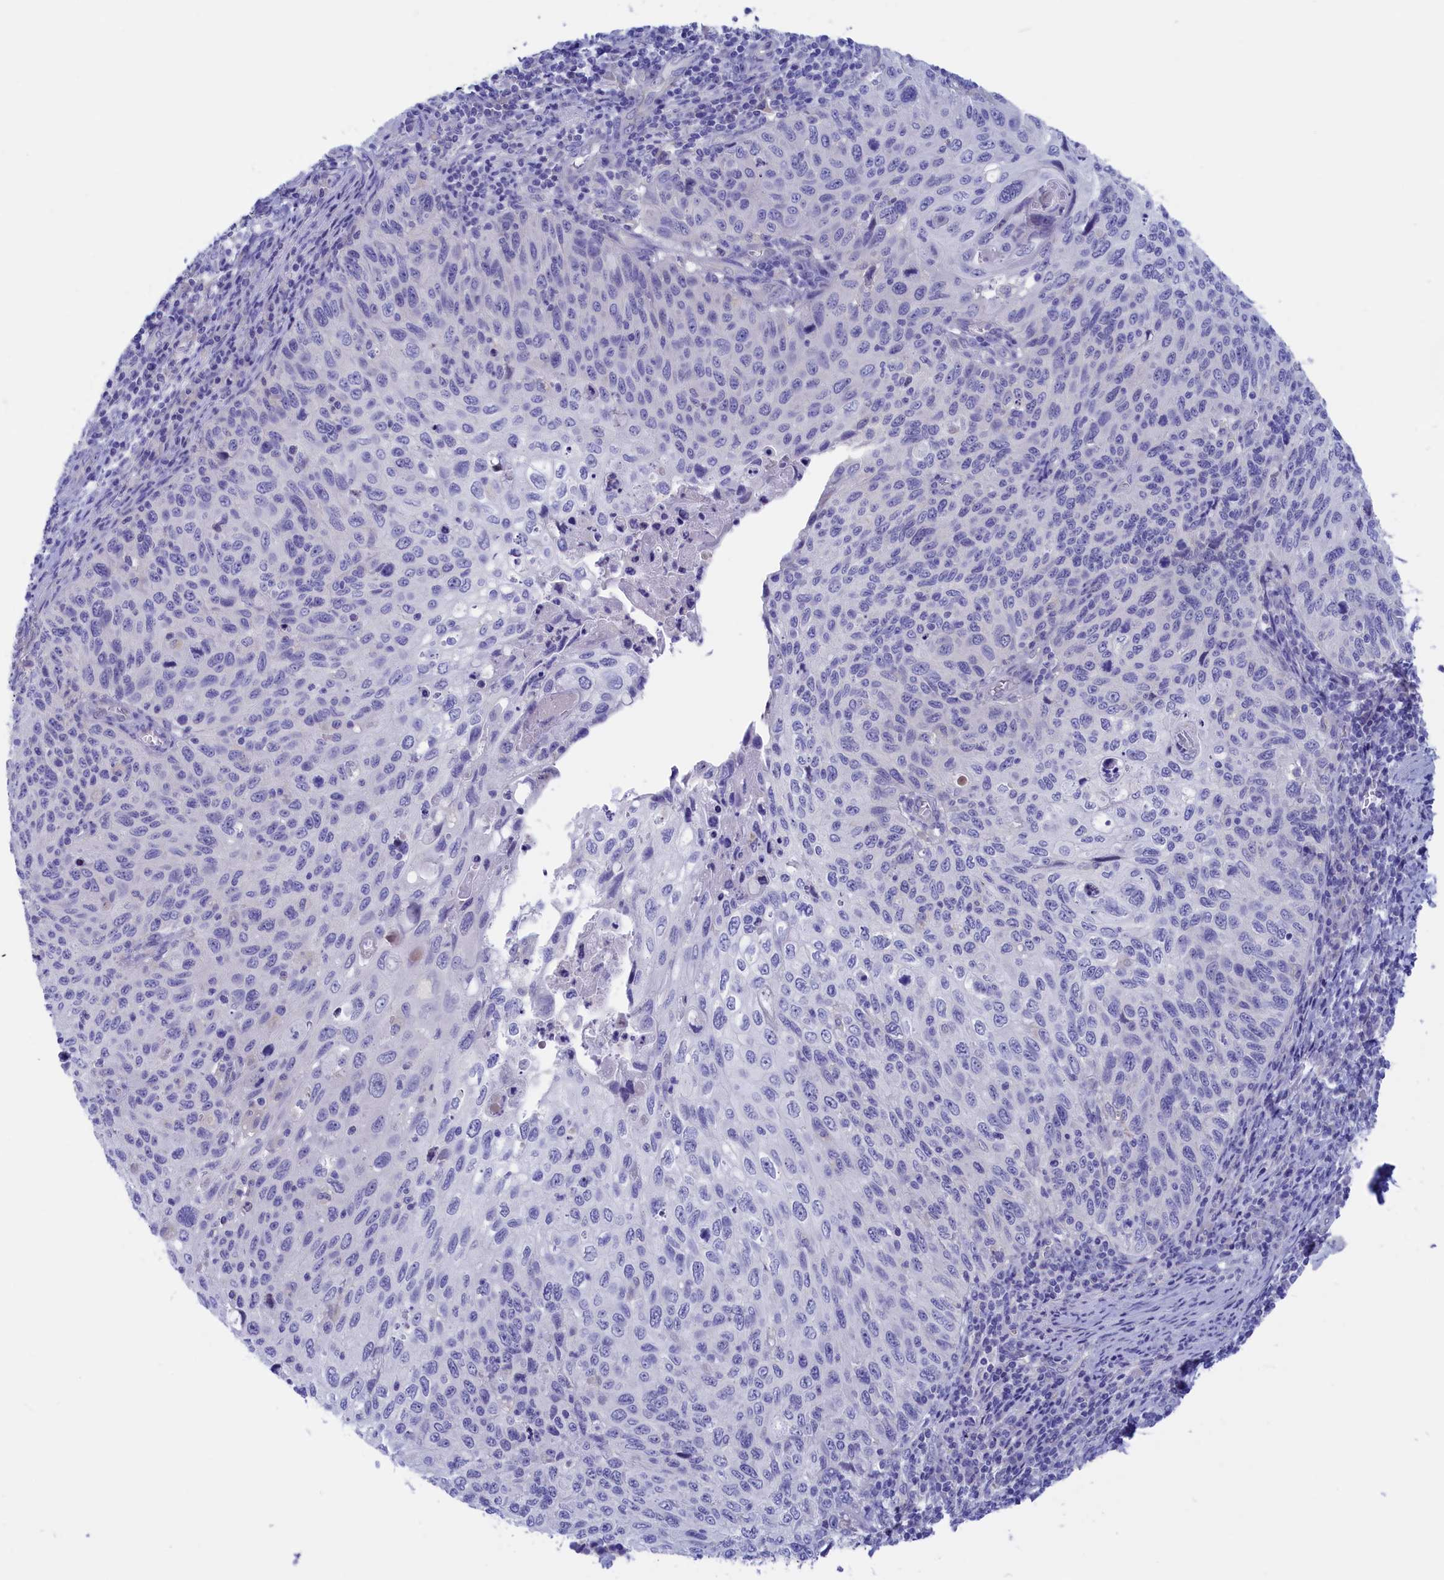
{"staining": {"intensity": "negative", "quantity": "none", "location": "none"}, "tissue": "cervical cancer", "cell_type": "Tumor cells", "image_type": "cancer", "snomed": [{"axis": "morphology", "description": "Squamous cell carcinoma, NOS"}, {"axis": "topography", "description": "Cervix"}], "caption": "Immunohistochemical staining of human cervical squamous cell carcinoma reveals no significant staining in tumor cells. (DAB (3,3'-diaminobenzidine) immunohistochemistry, high magnification).", "gene": "VPS35L", "patient": {"sex": "female", "age": 70}}